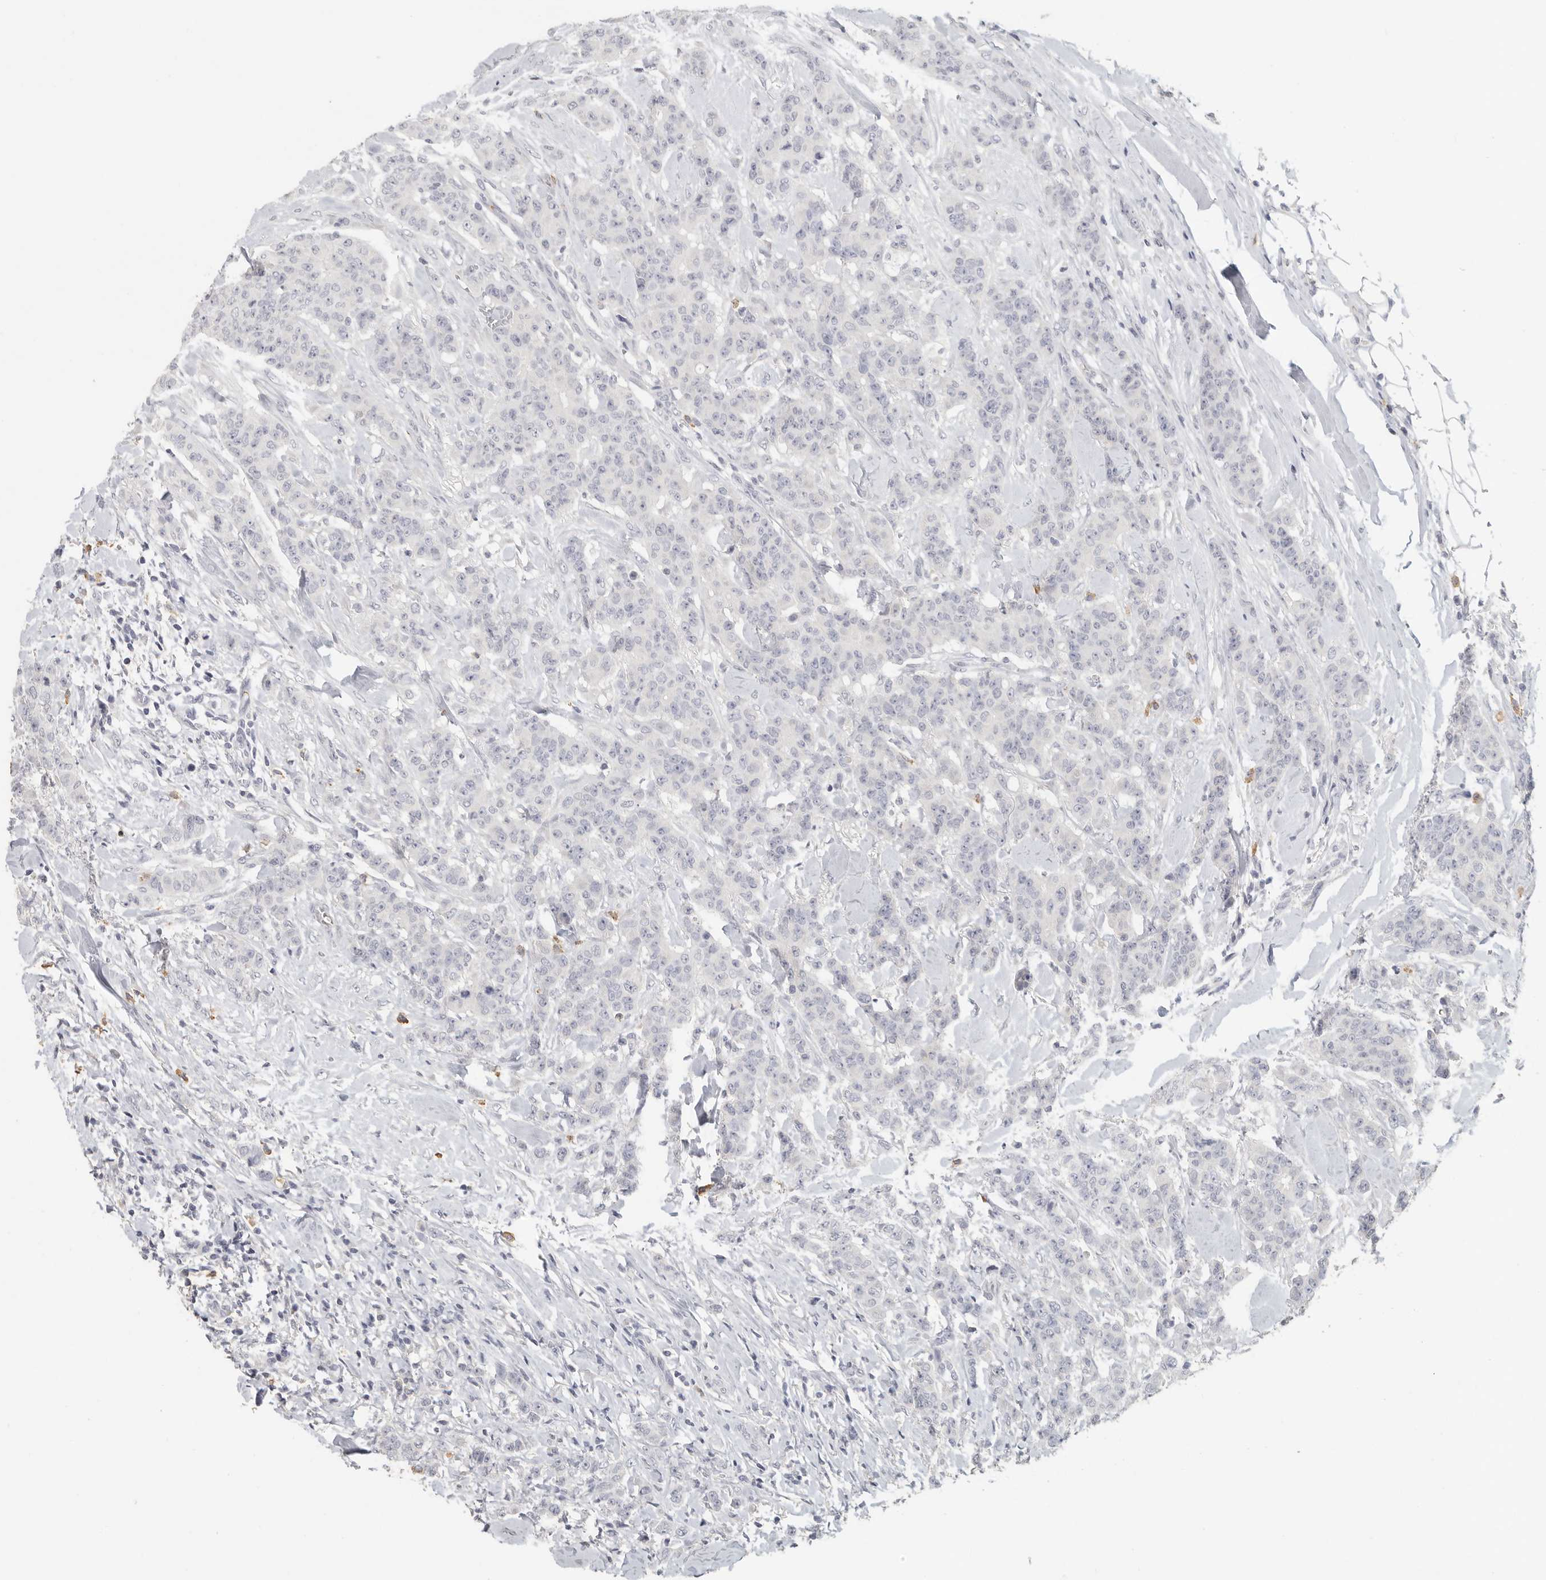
{"staining": {"intensity": "negative", "quantity": "none", "location": "none"}, "tissue": "breast cancer", "cell_type": "Tumor cells", "image_type": "cancer", "snomed": [{"axis": "morphology", "description": "Duct carcinoma"}, {"axis": "topography", "description": "Breast"}], "caption": "The image shows no staining of tumor cells in breast cancer (infiltrating ductal carcinoma).", "gene": "DNAJC11", "patient": {"sex": "female", "age": 40}}